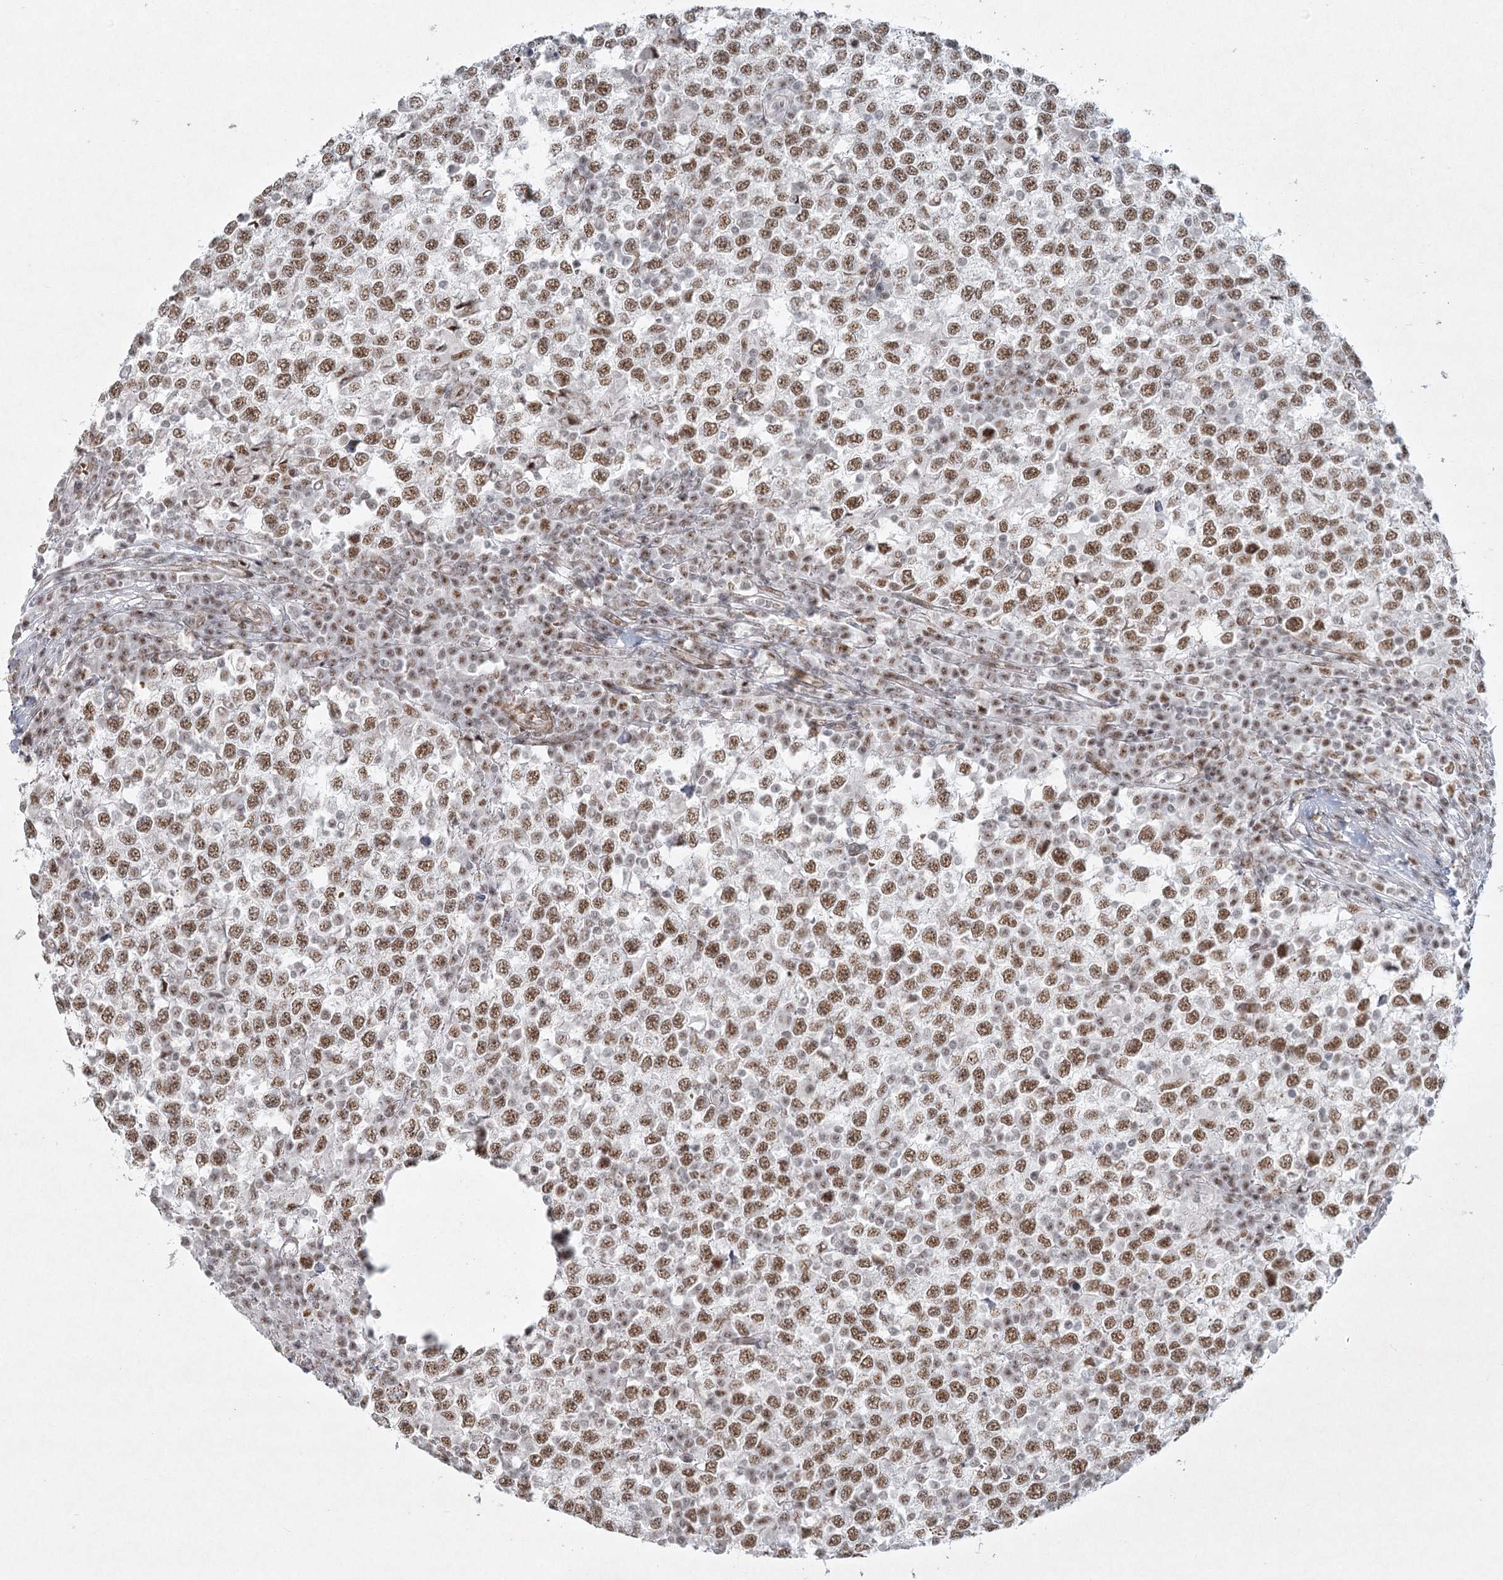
{"staining": {"intensity": "moderate", "quantity": ">75%", "location": "nuclear"}, "tissue": "testis cancer", "cell_type": "Tumor cells", "image_type": "cancer", "snomed": [{"axis": "morphology", "description": "Seminoma, NOS"}, {"axis": "topography", "description": "Testis"}], "caption": "A micrograph of seminoma (testis) stained for a protein displays moderate nuclear brown staining in tumor cells.", "gene": "U2SURP", "patient": {"sex": "male", "age": 65}}